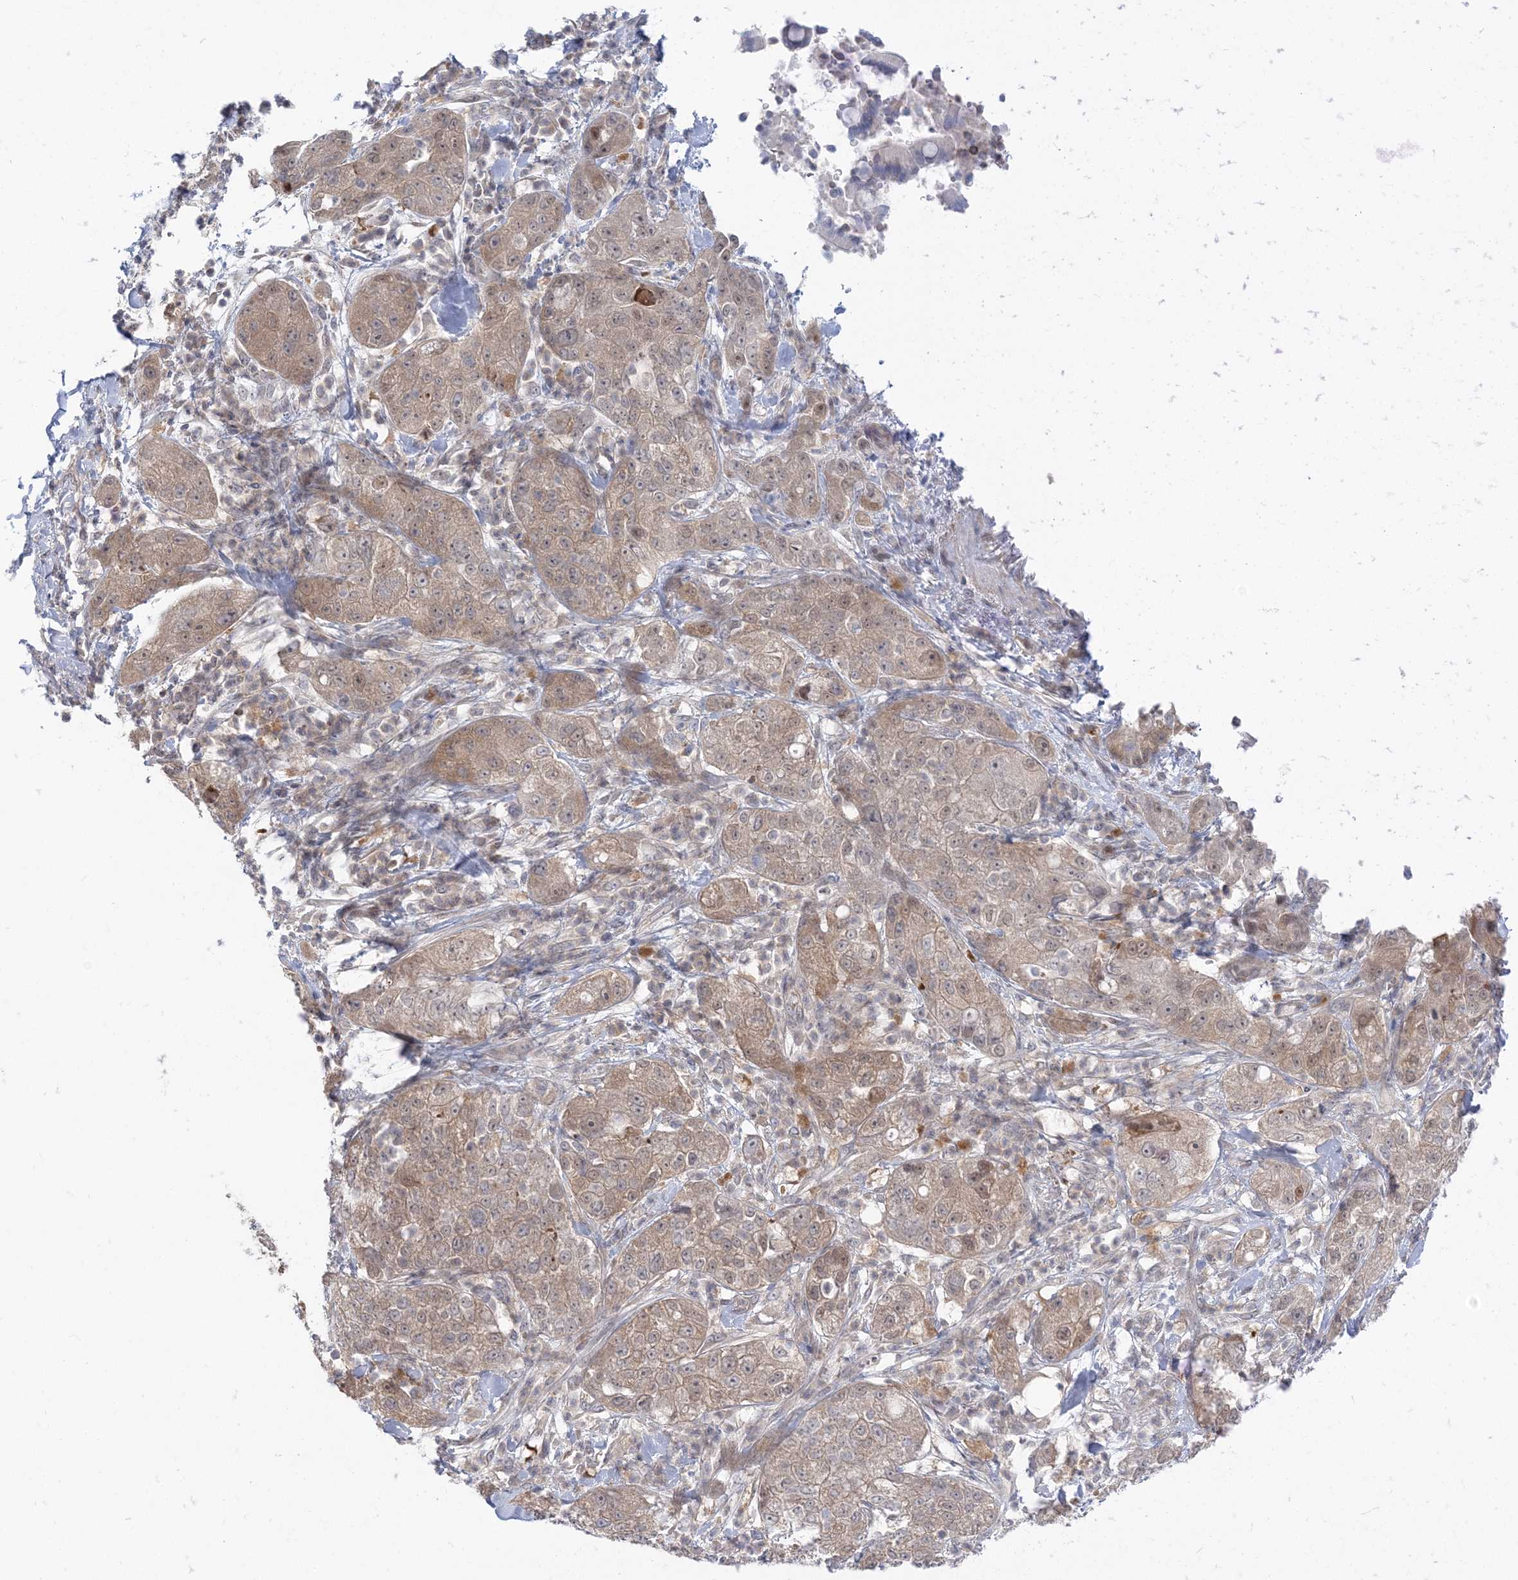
{"staining": {"intensity": "weak", "quantity": ">75%", "location": "cytoplasmic/membranous,nuclear"}, "tissue": "pancreatic cancer", "cell_type": "Tumor cells", "image_type": "cancer", "snomed": [{"axis": "morphology", "description": "Adenocarcinoma, NOS"}, {"axis": "topography", "description": "Pancreas"}], "caption": "Weak cytoplasmic/membranous and nuclear protein staining is identified in approximately >75% of tumor cells in adenocarcinoma (pancreatic). The protein of interest is shown in brown color, while the nuclei are stained blue.", "gene": "THADA", "patient": {"sex": "female", "age": 78}}